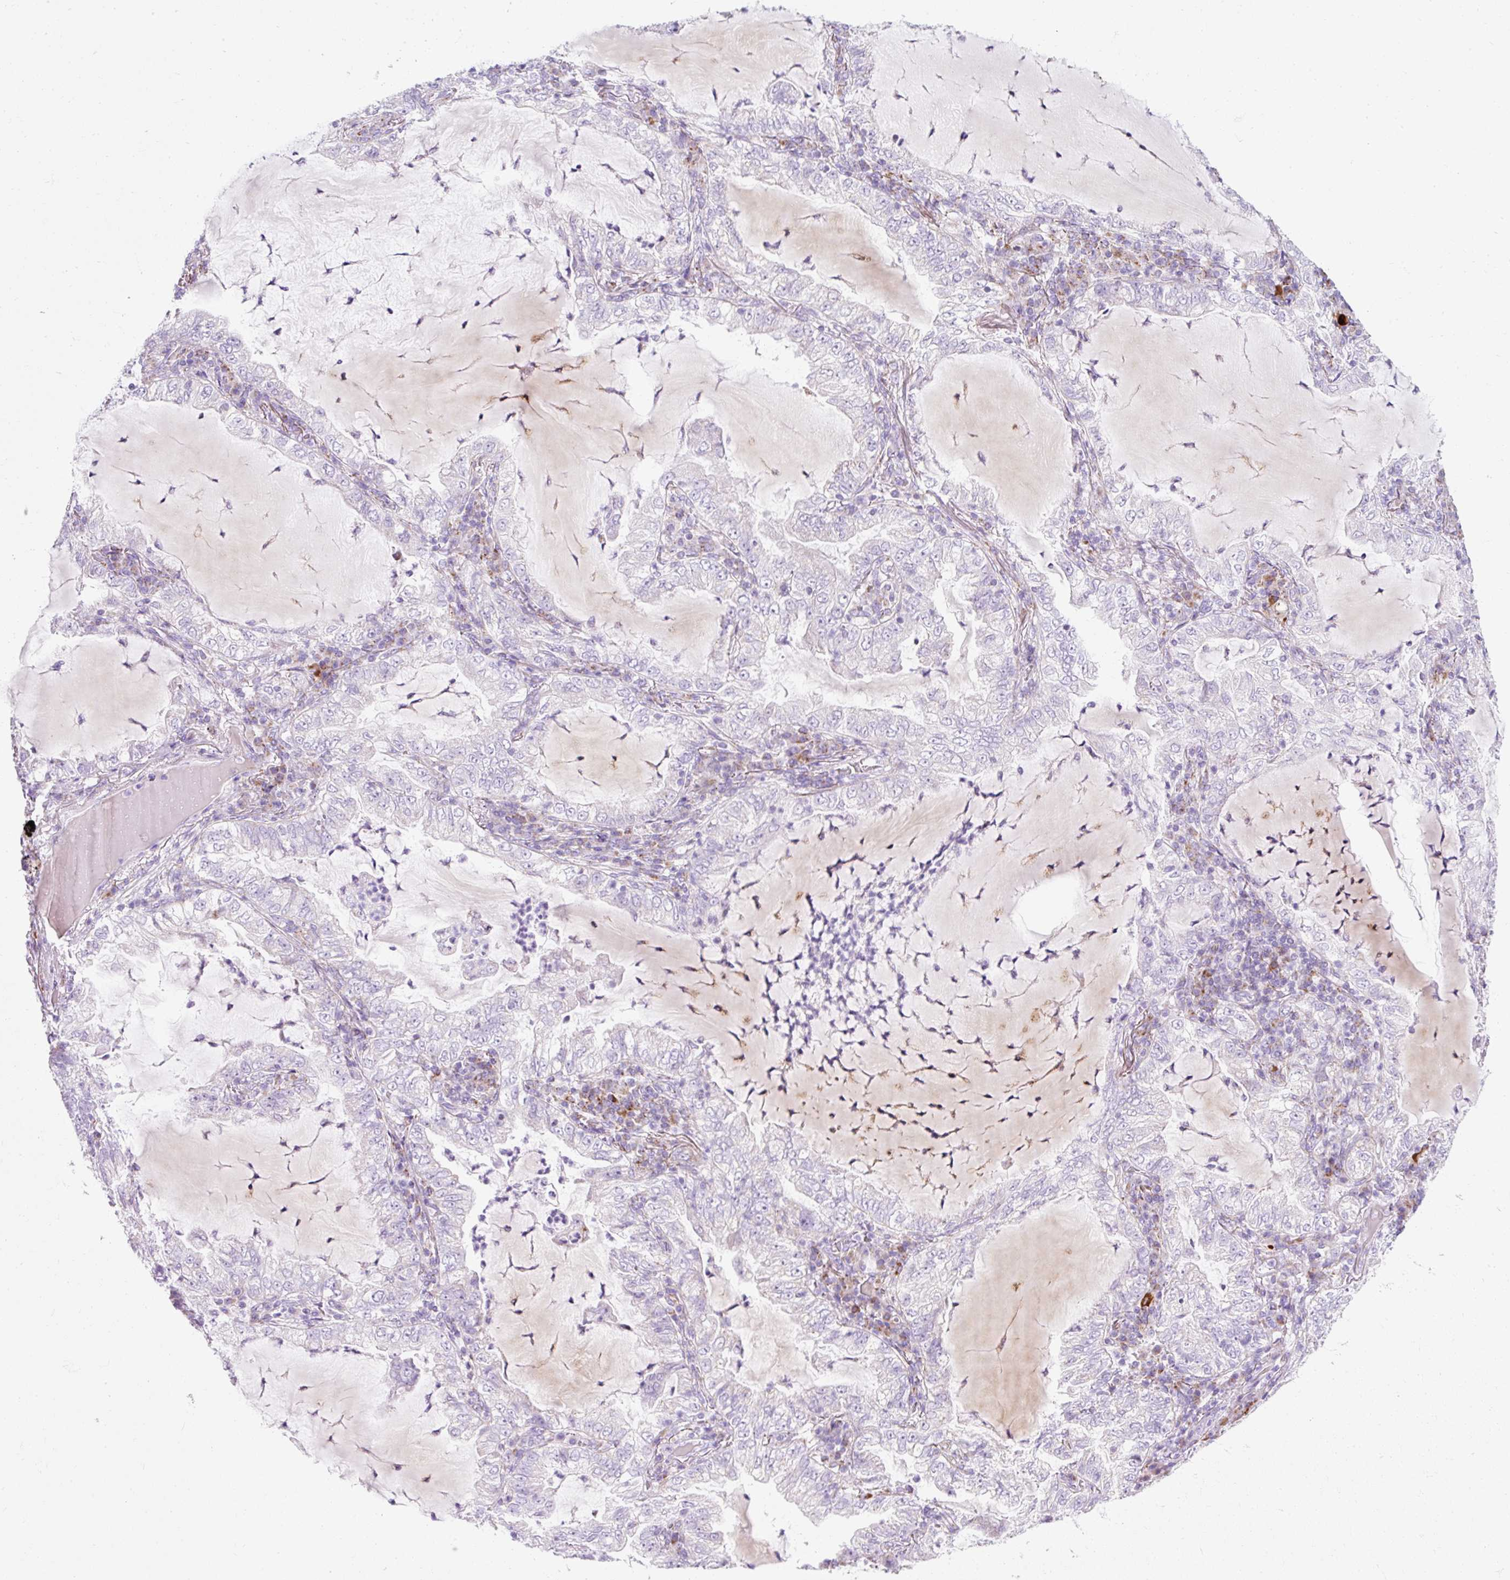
{"staining": {"intensity": "negative", "quantity": "none", "location": "none"}, "tissue": "lung cancer", "cell_type": "Tumor cells", "image_type": "cancer", "snomed": [{"axis": "morphology", "description": "Adenocarcinoma, NOS"}, {"axis": "topography", "description": "Lung"}], "caption": "IHC micrograph of lung cancer stained for a protein (brown), which demonstrates no expression in tumor cells.", "gene": "PLPP2", "patient": {"sex": "female", "age": 73}}